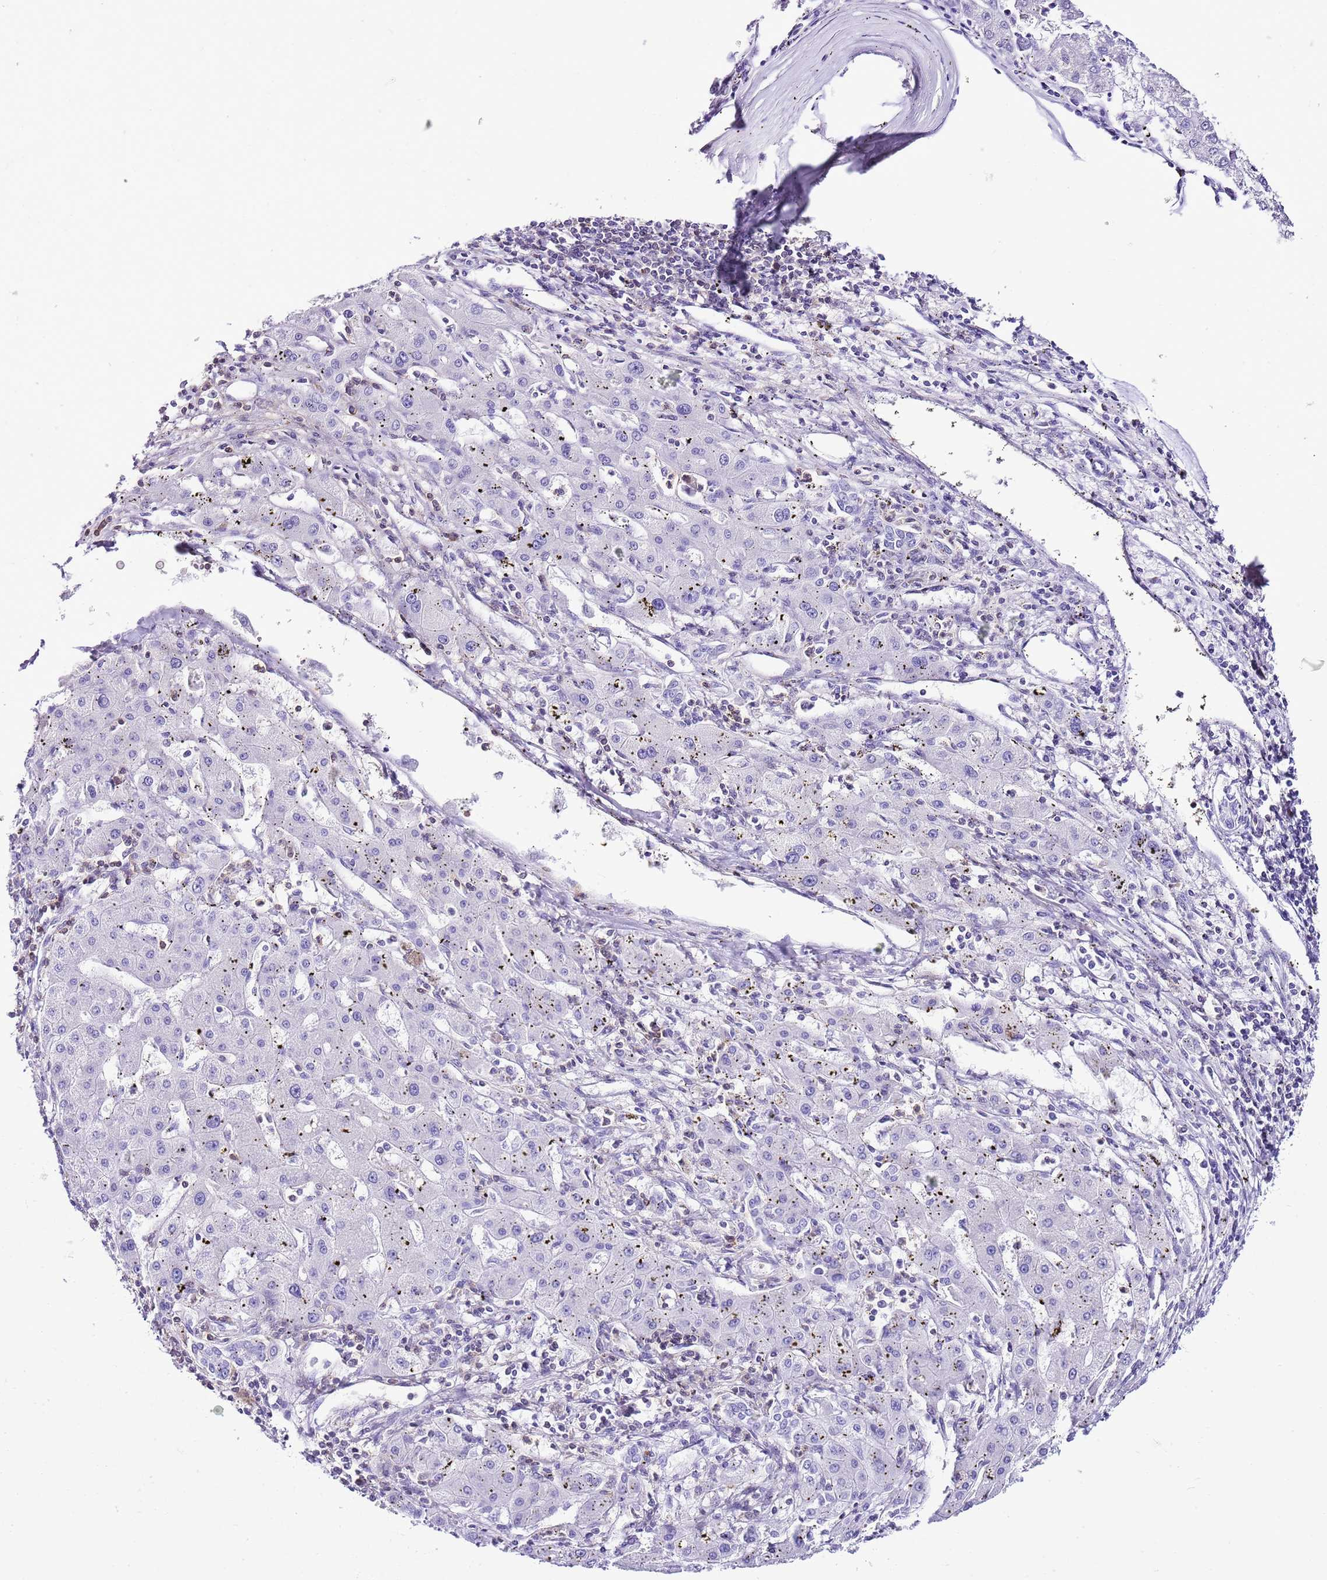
{"staining": {"intensity": "negative", "quantity": "none", "location": "none"}, "tissue": "liver cancer", "cell_type": "Tumor cells", "image_type": "cancer", "snomed": [{"axis": "morphology", "description": "Carcinoma, Hepatocellular, NOS"}, {"axis": "topography", "description": "Liver"}], "caption": "Immunohistochemistry (IHC) histopathology image of human liver cancer stained for a protein (brown), which exhibits no staining in tumor cells.", "gene": "CNN2", "patient": {"sex": "male", "age": 72}}